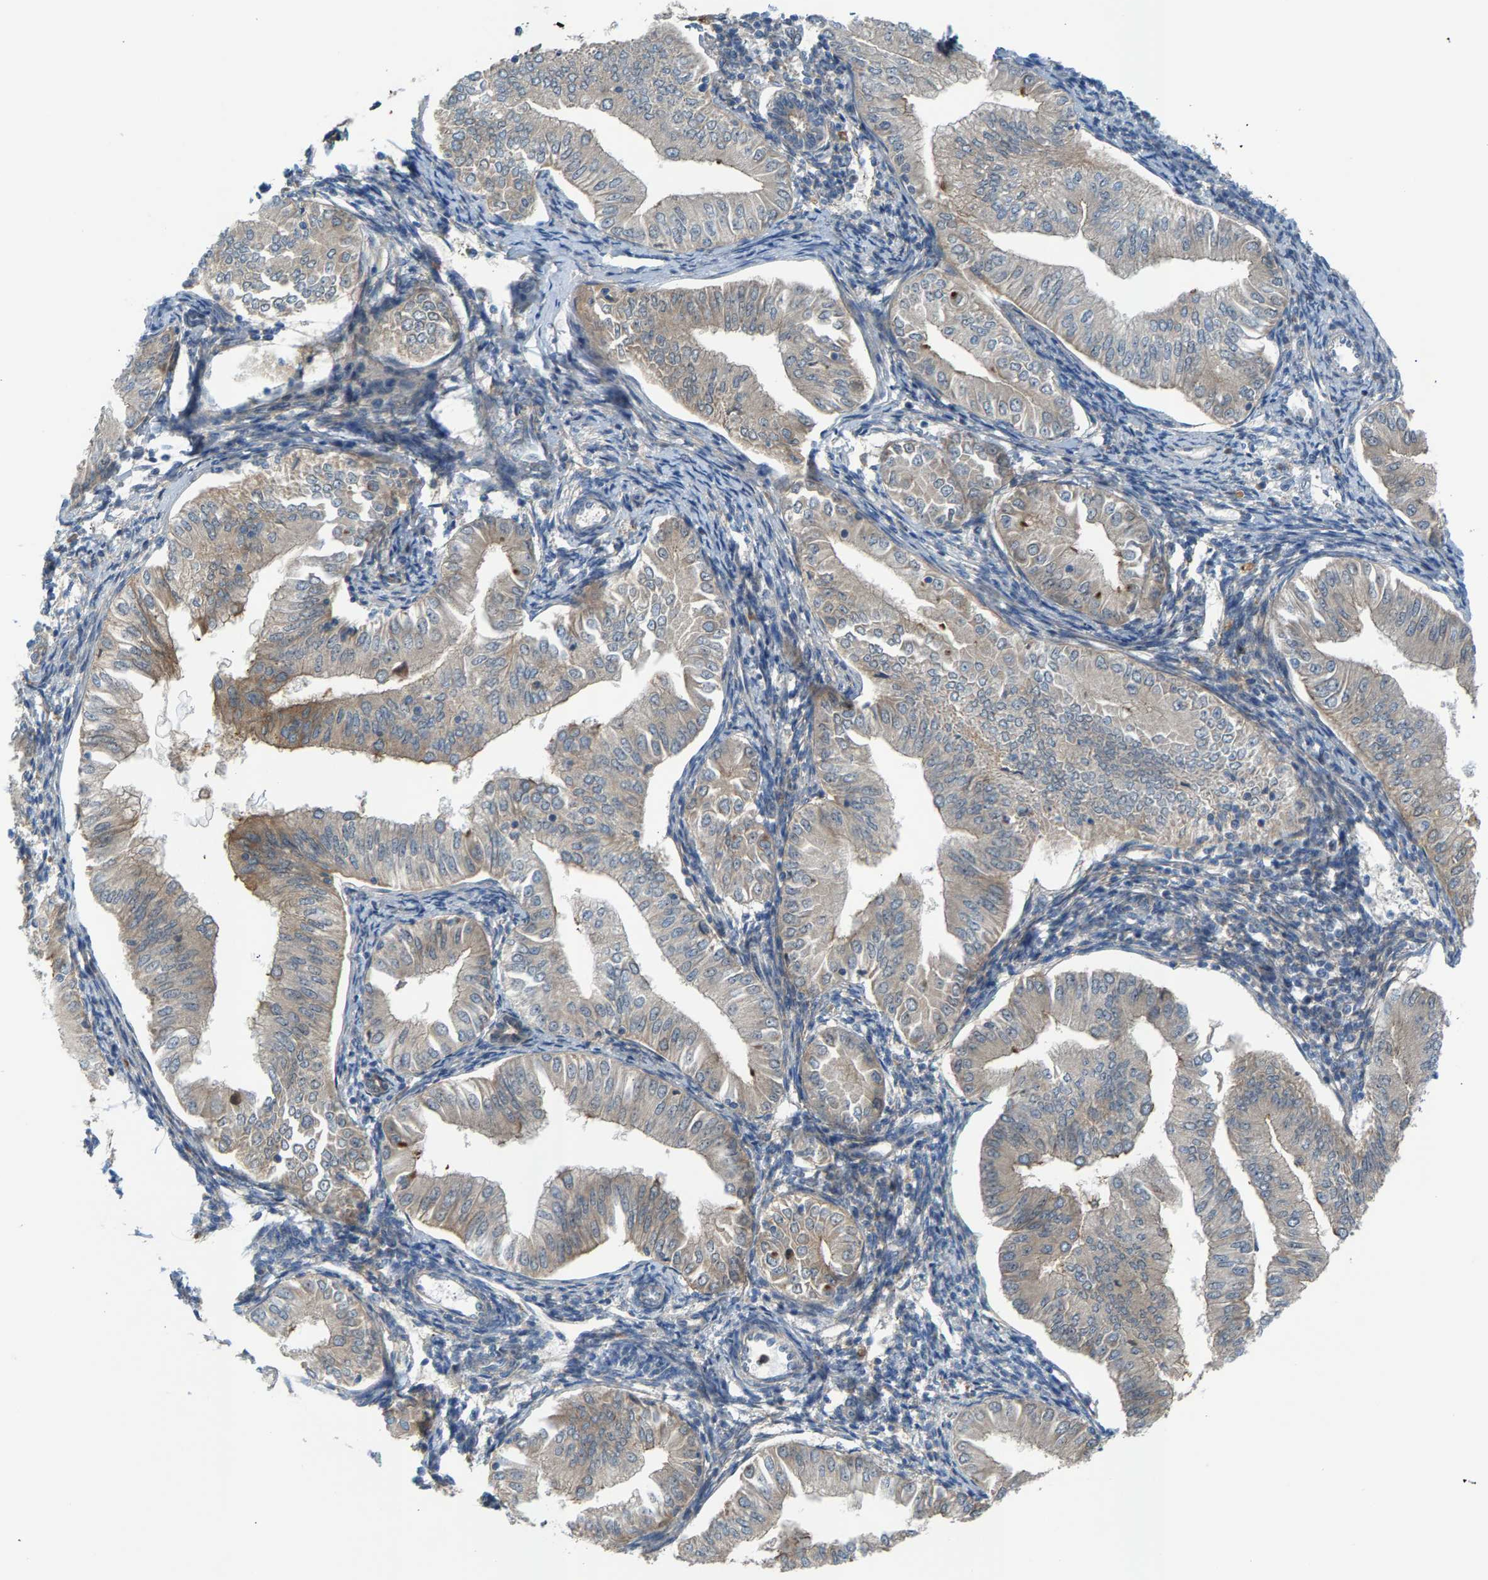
{"staining": {"intensity": "weak", "quantity": "<25%", "location": "cytoplasmic/membranous"}, "tissue": "endometrial cancer", "cell_type": "Tumor cells", "image_type": "cancer", "snomed": [{"axis": "morphology", "description": "Normal tissue, NOS"}, {"axis": "morphology", "description": "Adenocarcinoma, NOS"}, {"axis": "topography", "description": "Endometrium"}], "caption": "Human endometrial cancer (adenocarcinoma) stained for a protein using immunohistochemistry (IHC) displays no positivity in tumor cells.", "gene": "PDCL", "patient": {"sex": "female", "age": 53}}